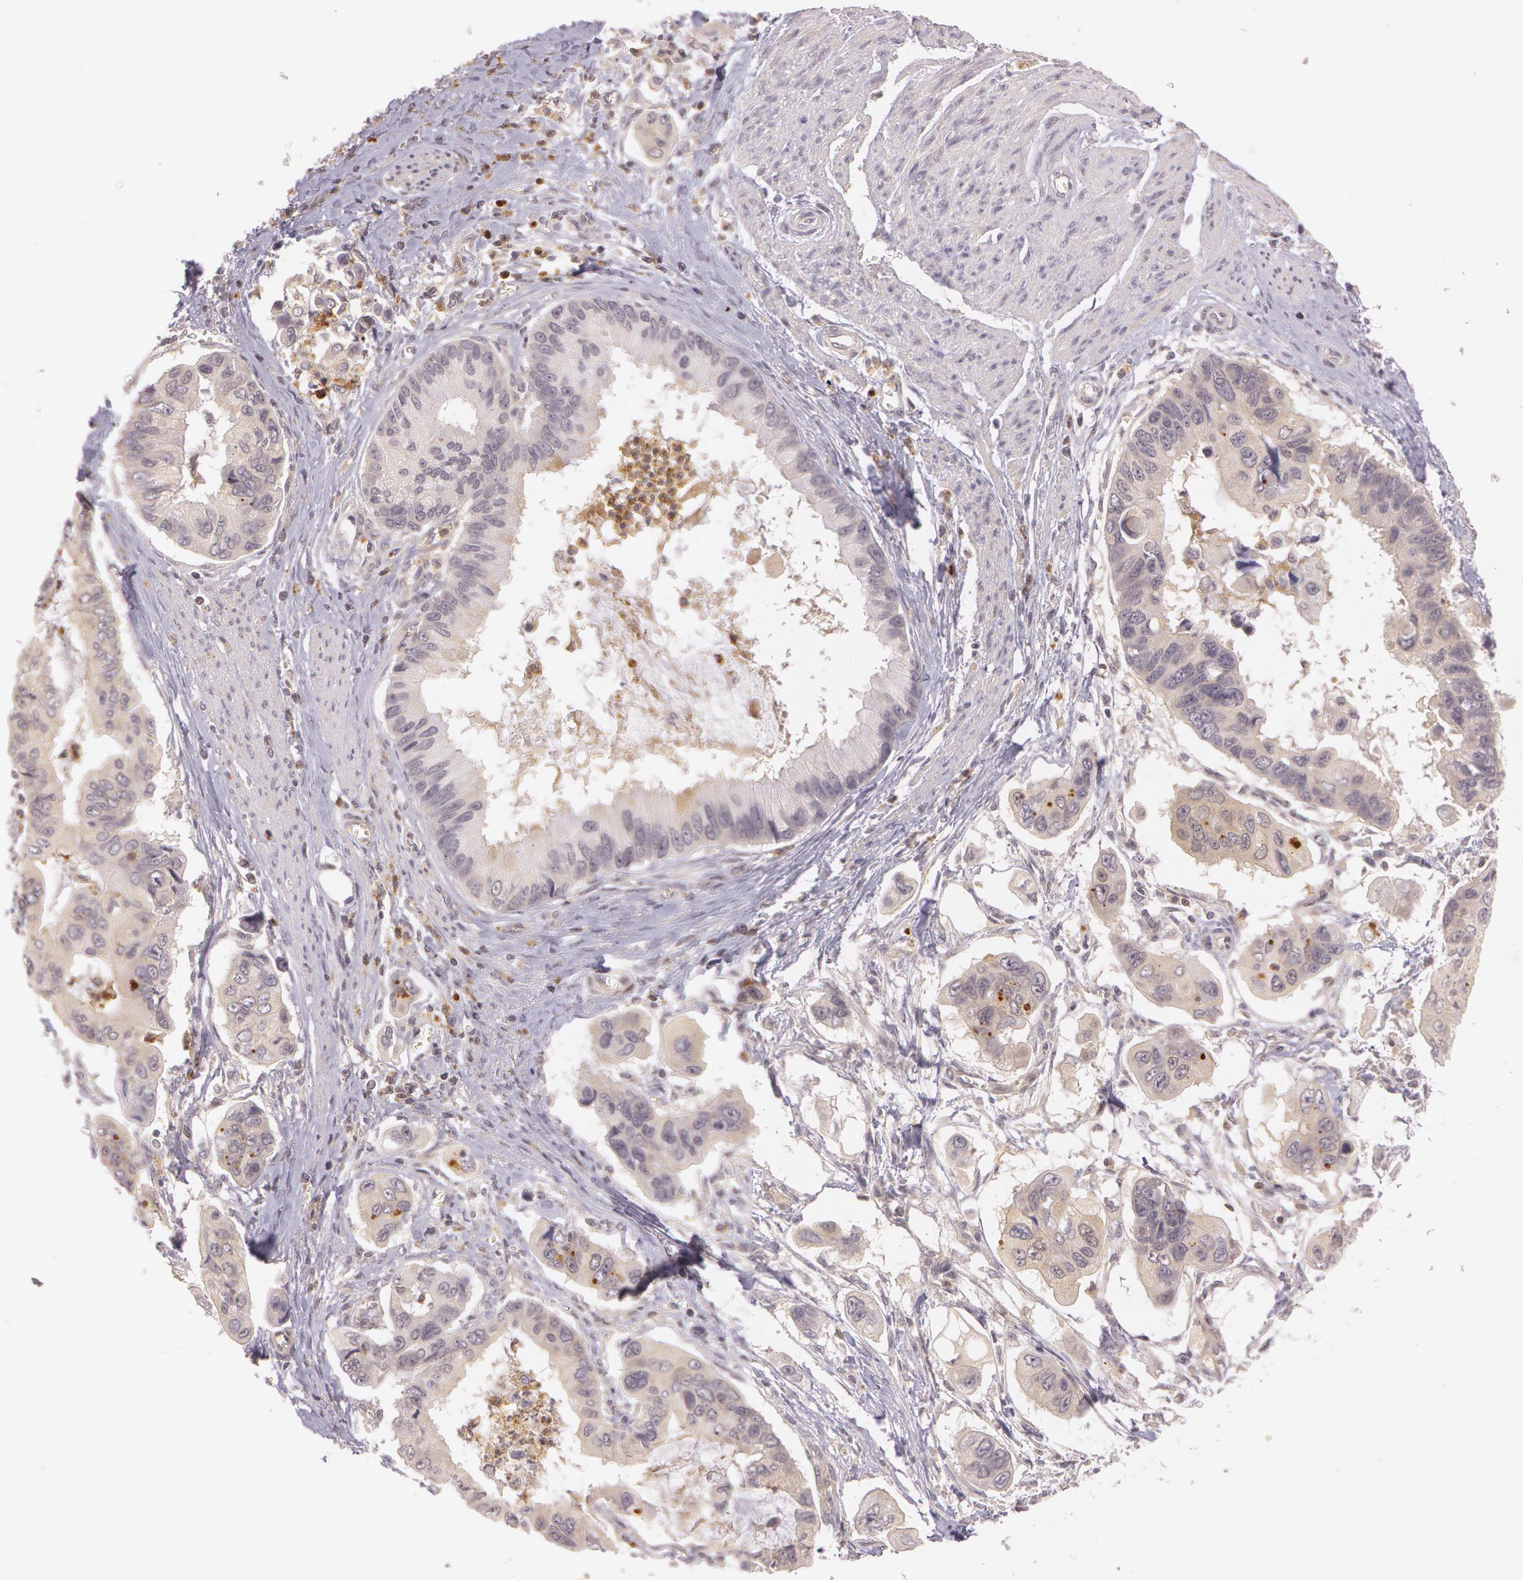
{"staining": {"intensity": "weak", "quantity": ">75%", "location": "cytoplasmic/membranous"}, "tissue": "stomach cancer", "cell_type": "Tumor cells", "image_type": "cancer", "snomed": [{"axis": "morphology", "description": "Adenocarcinoma, NOS"}, {"axis": "topography", "description": "Stomach, upper"}], "caption": "Protein staining of stomach cancer (adenocarcinoma) tissue displays weak cytoplasmic/membranous staining in approximately >75% of tumor cells. The protein of interest is stained brown, and the nuclei are stained in blue (DAB (3,3'-diaminobenzidine) IHC with brightfield microscopy, high magnification).", "gene": "ATG2B", "patient": {"sex": "male", "age": 80}}